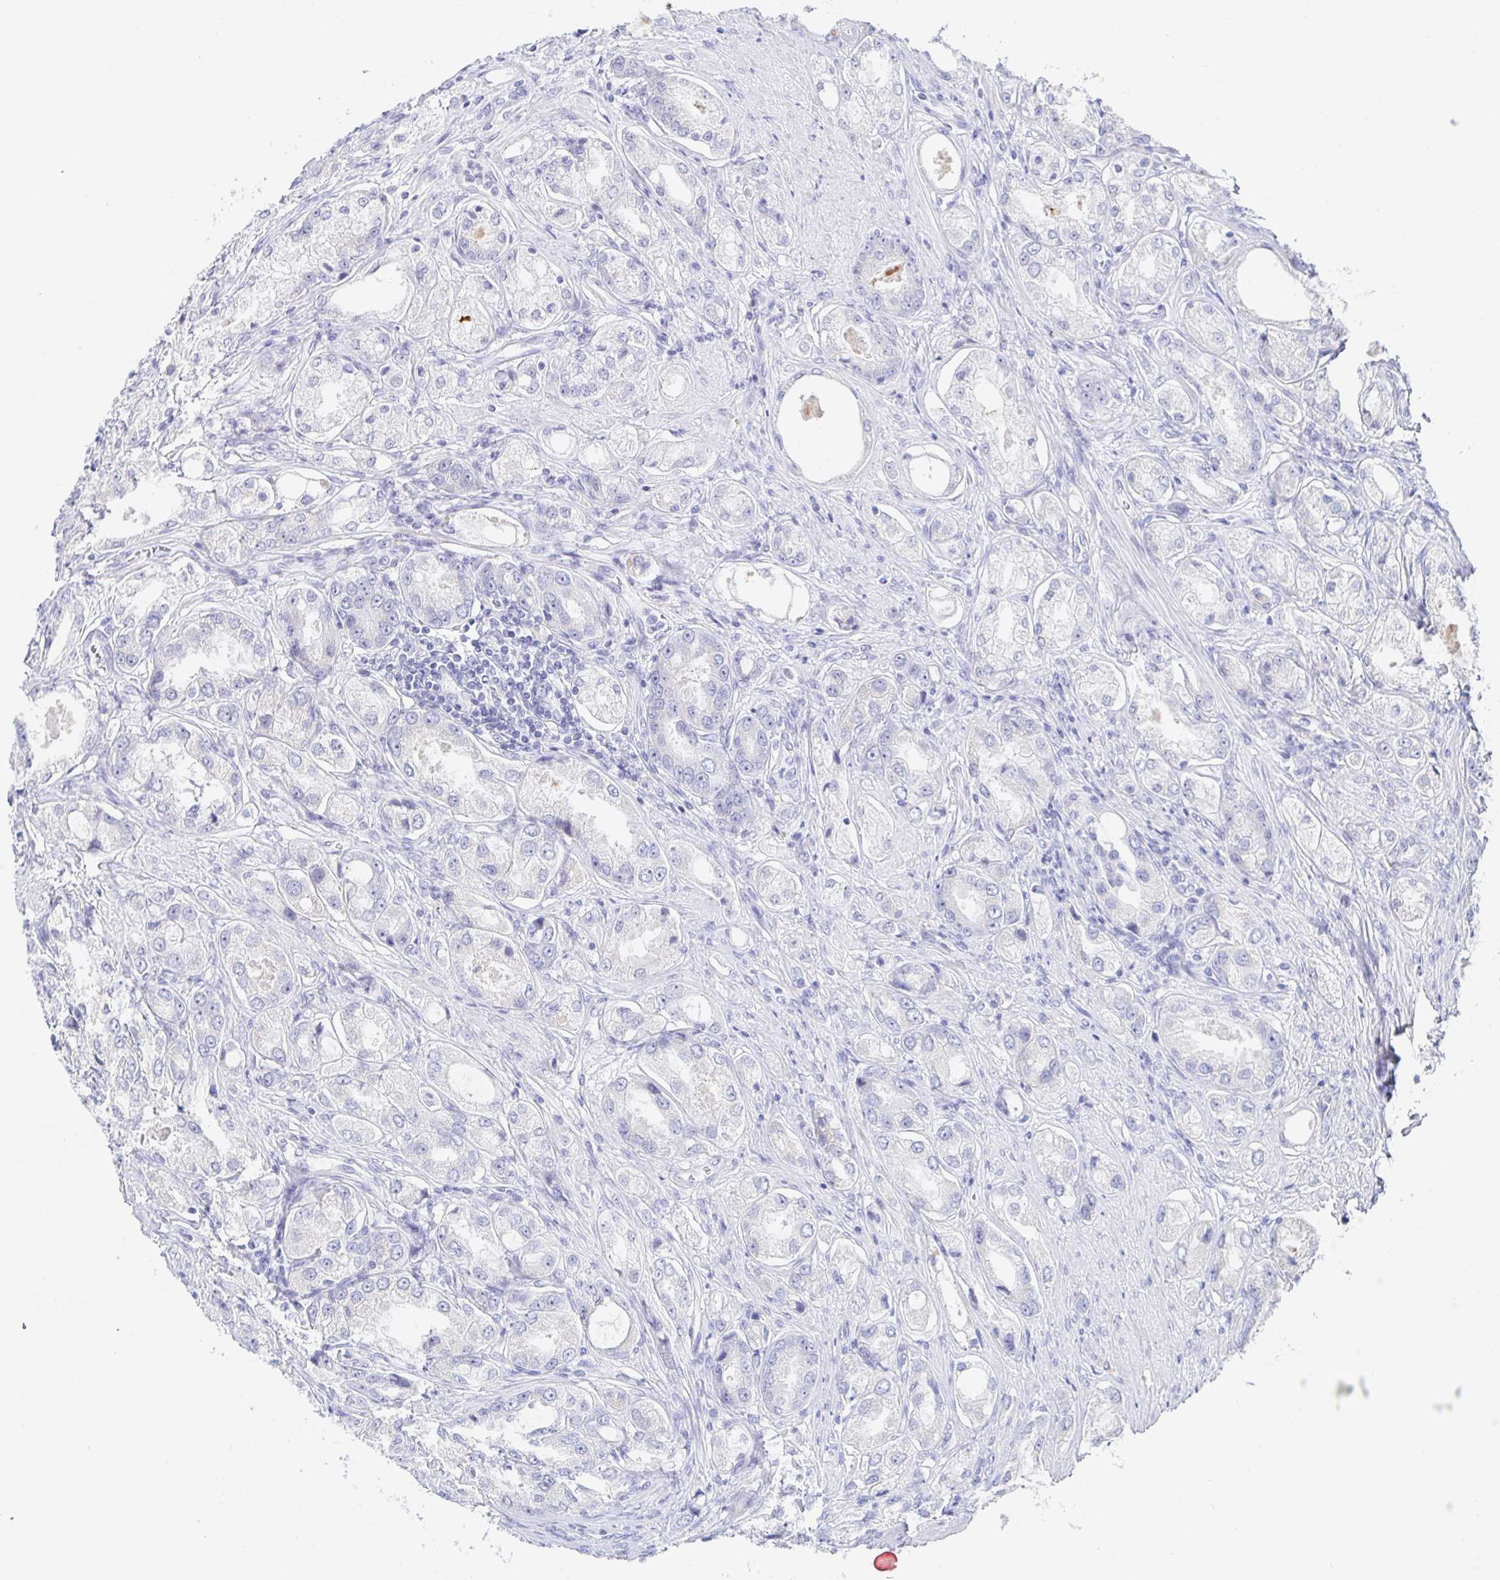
{"staining": {"intensity": "negative", "quantity": "none", "location": "none"}, "tissue": "prostate cancer", "cell_type": "Tumor cells", "image_type": "cancer", "snomed": [{"axis": "morphology", "description": "Adenocarcinoma, Low grade"}, {"axis": "topography", "description": "Prostate"}], "caption": "High power microscopy image of an immunohistochemistry (IHC) image of prostate cancer, revealing no significant staining in tumor cells.", "gene": "SIAH3", "patient": {"sex": "male", "age": 68}}